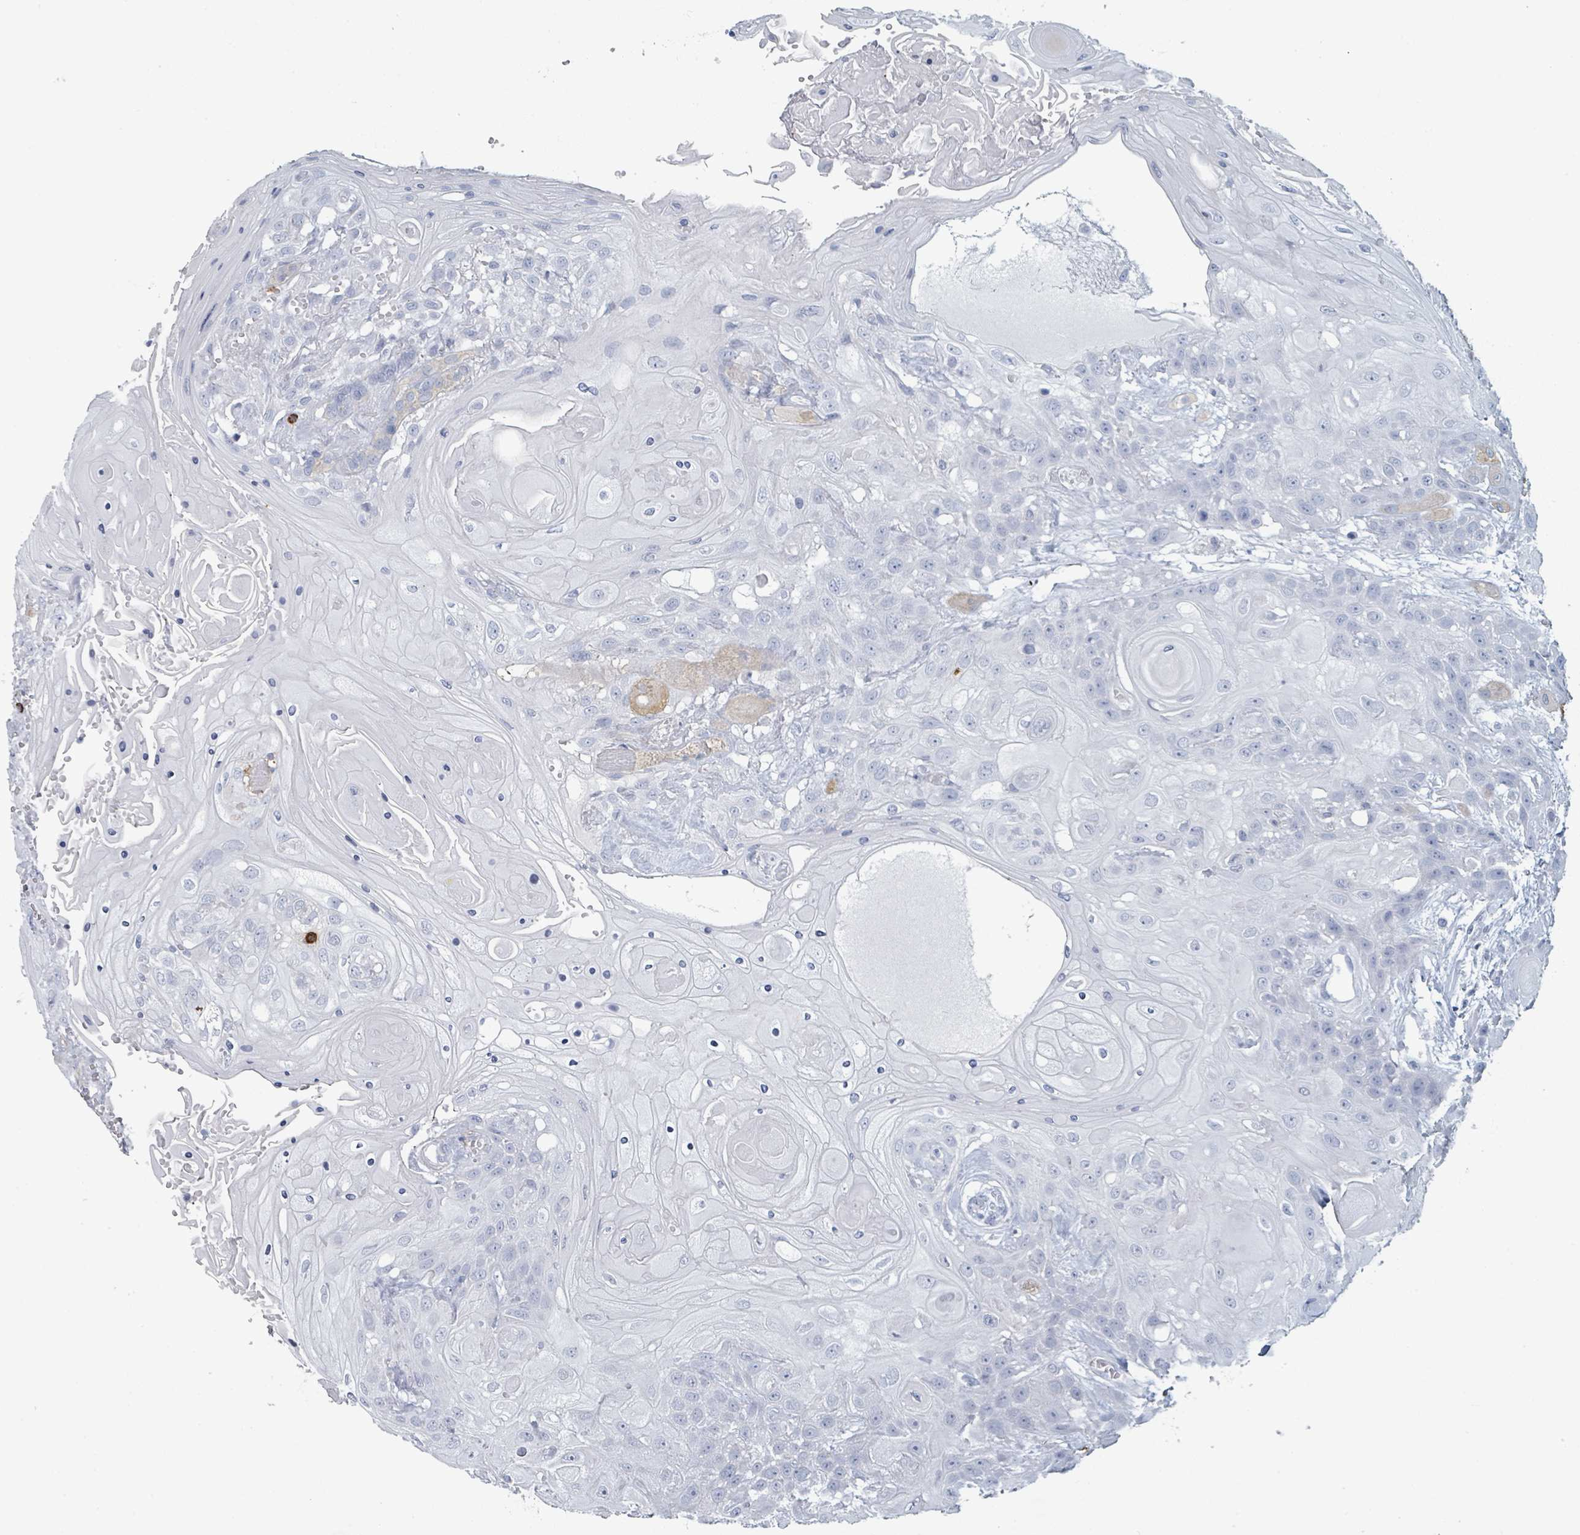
{"staining": {"intensity": "negative", "quantity": "none", "location": "none"}, "tissue": "head and neck cancer", "cell_type": "Tumor cells", "image_type": "cancer", "snomed": [{"axis": "morphology", "description": "Squamous cell carcinoma, NOS"}, {"axis": "topography", "description": "Head-Neck"}], "caption": "Squamous cell carcinoma (head and neck) was stained to show a protein in brown. There is no significant positivity in tumor cells. (DAB immunohistochemistry visualized using brightfield microscopy, high magnification).", "gene": "VPS13D", "patient": {"sex": "female", "age": 43}}